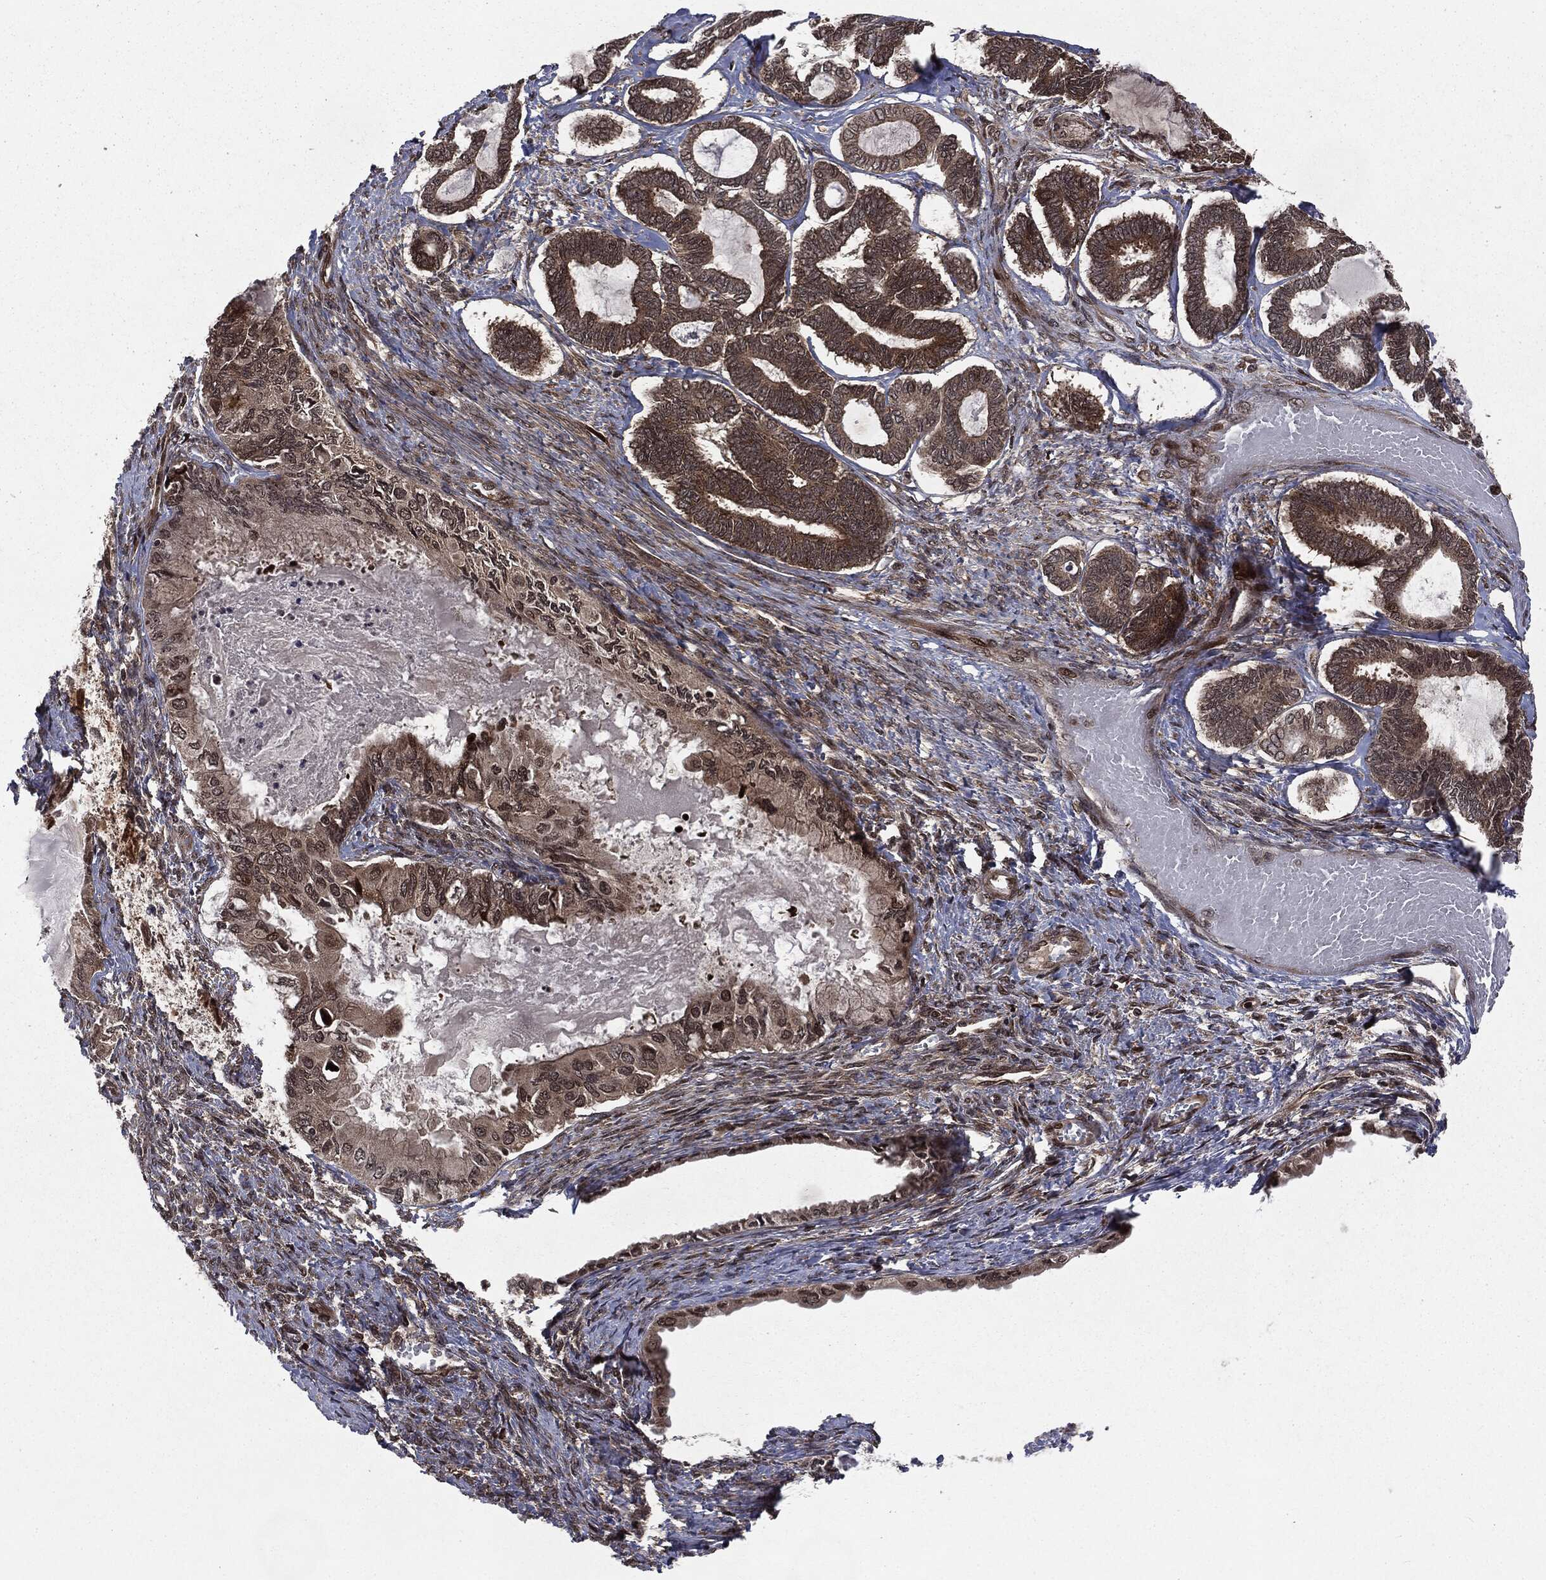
{"staining": {"intensity": "strong", "quantity": "25%-75%", "location": "cytoplasmic/membranous"}, "tissue": "ovarian cancer", "cell_type": "Tumor cells", "image_type": "cancer", "snomed": [{"axis": "morphology", "description": "Carcinoma, endometroid"}, {"axis": "topography", "description": "Ovary"}], "caption": "The micrograph displays staining of ovarian endometroid carcinoma, revealing strong cytoplasmic/membranous protein positivity (brown color) within tumor cells. (DAB IHC, brown staining for protein, blue staining for nuclei).", "gene": "STAU2", "patient": {"sex": "female", "age": 70}}